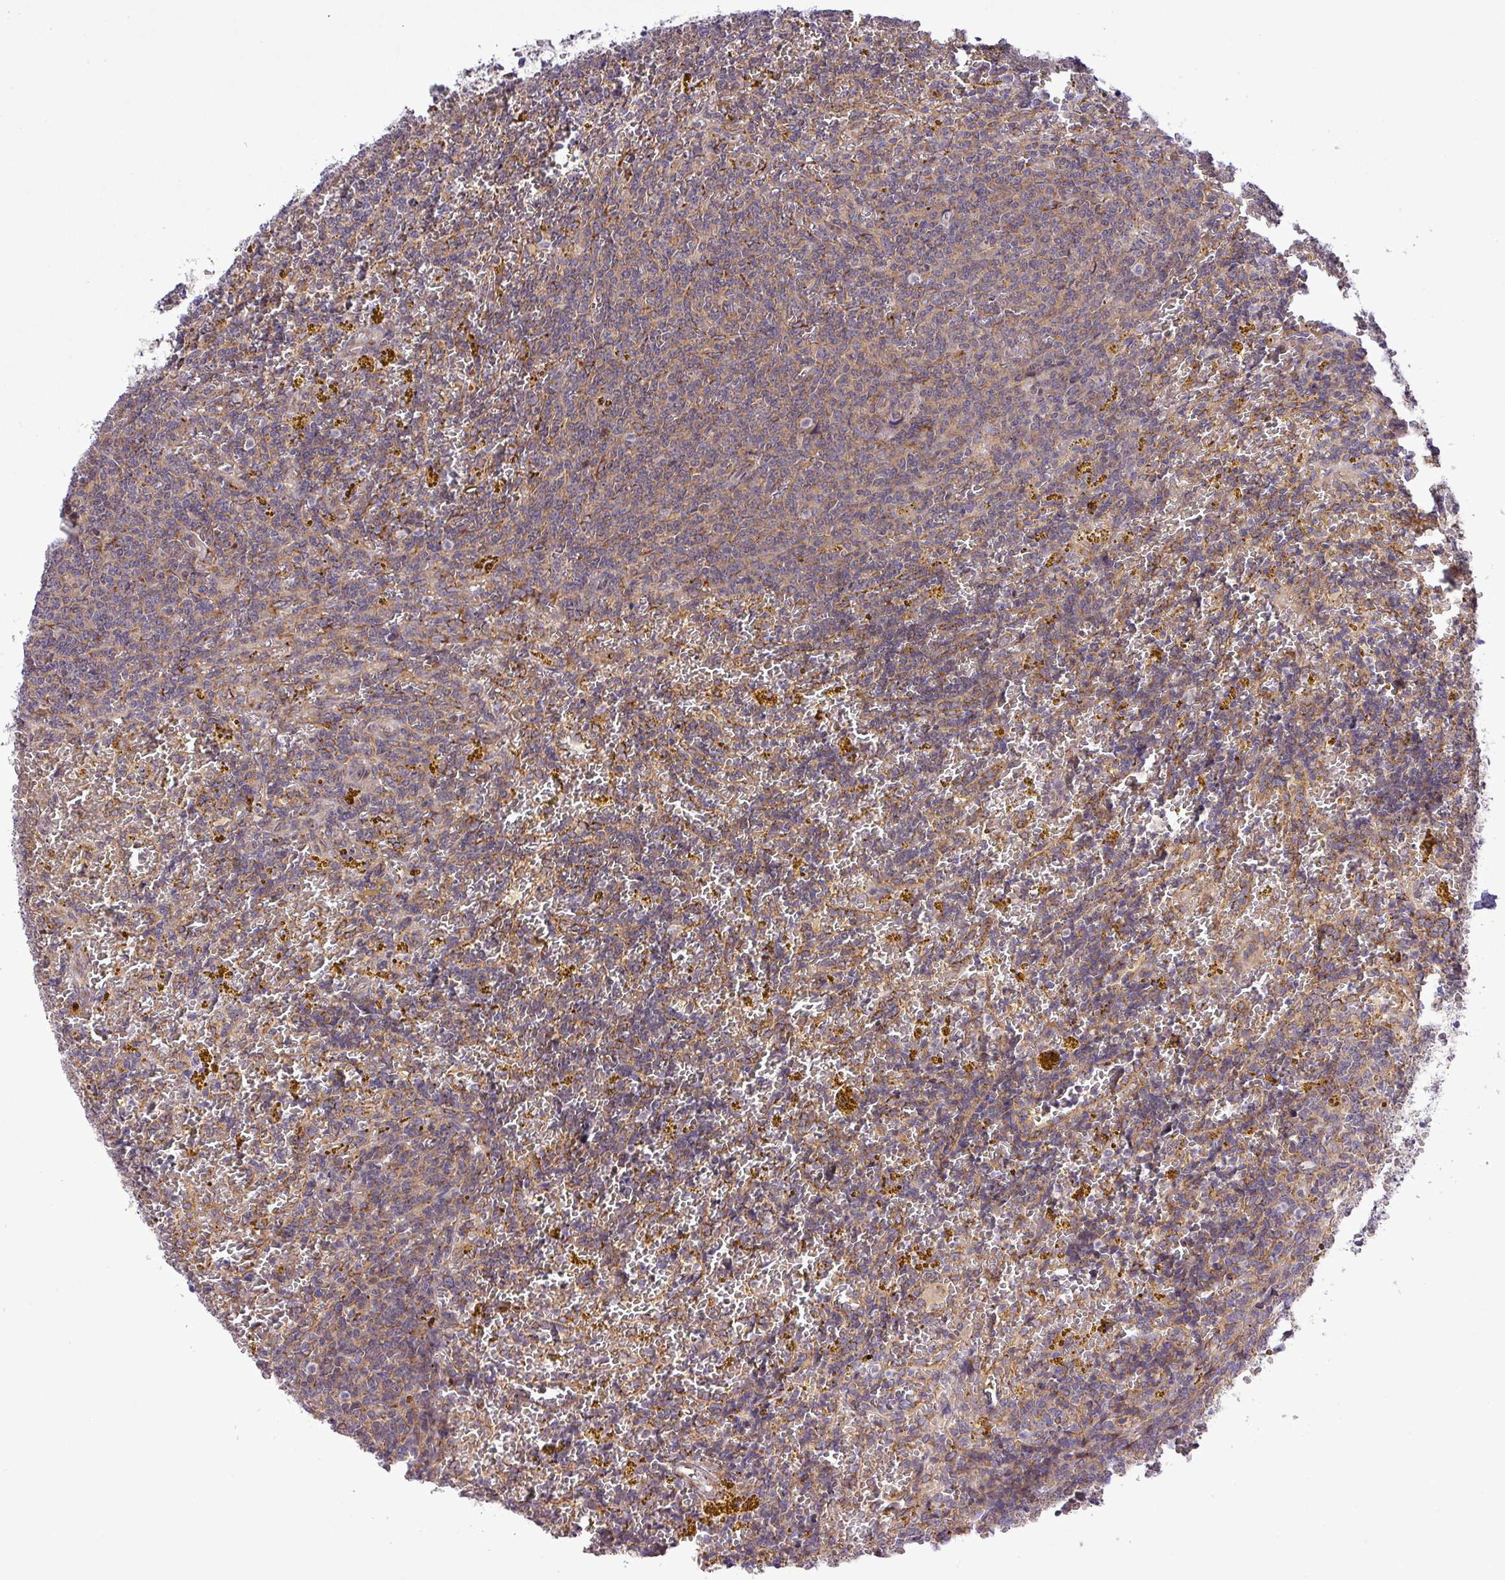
{"staining": {"intensity": "weak", "quantity": "<25%", "location": "cytoplasmic/membranous"}, "tissue": "lymphoma", "cell_type": "Tumor cells", "image_type": "cancer", "snomed": [{"axis": "morphology", "description": "Malignant lymphoma, non-Hodgkin's type, Low grade"}, {"axis": "topography", "description": "Spleen"}, {"axis": "topography", "description": "Lymph node"}], "caption": "A photomicrograph of low-grade malignant lymphoma, non-Hodgkin's type stained for a protein displays no brown staining in tumor cells. Brightfield microscopy of immunohistochemistry stained with DAB (brown) and hematoxylin (blue), captured at high magnification.", "gene": "FAM222B", "patient": {"sex": "female", "age": 66}}